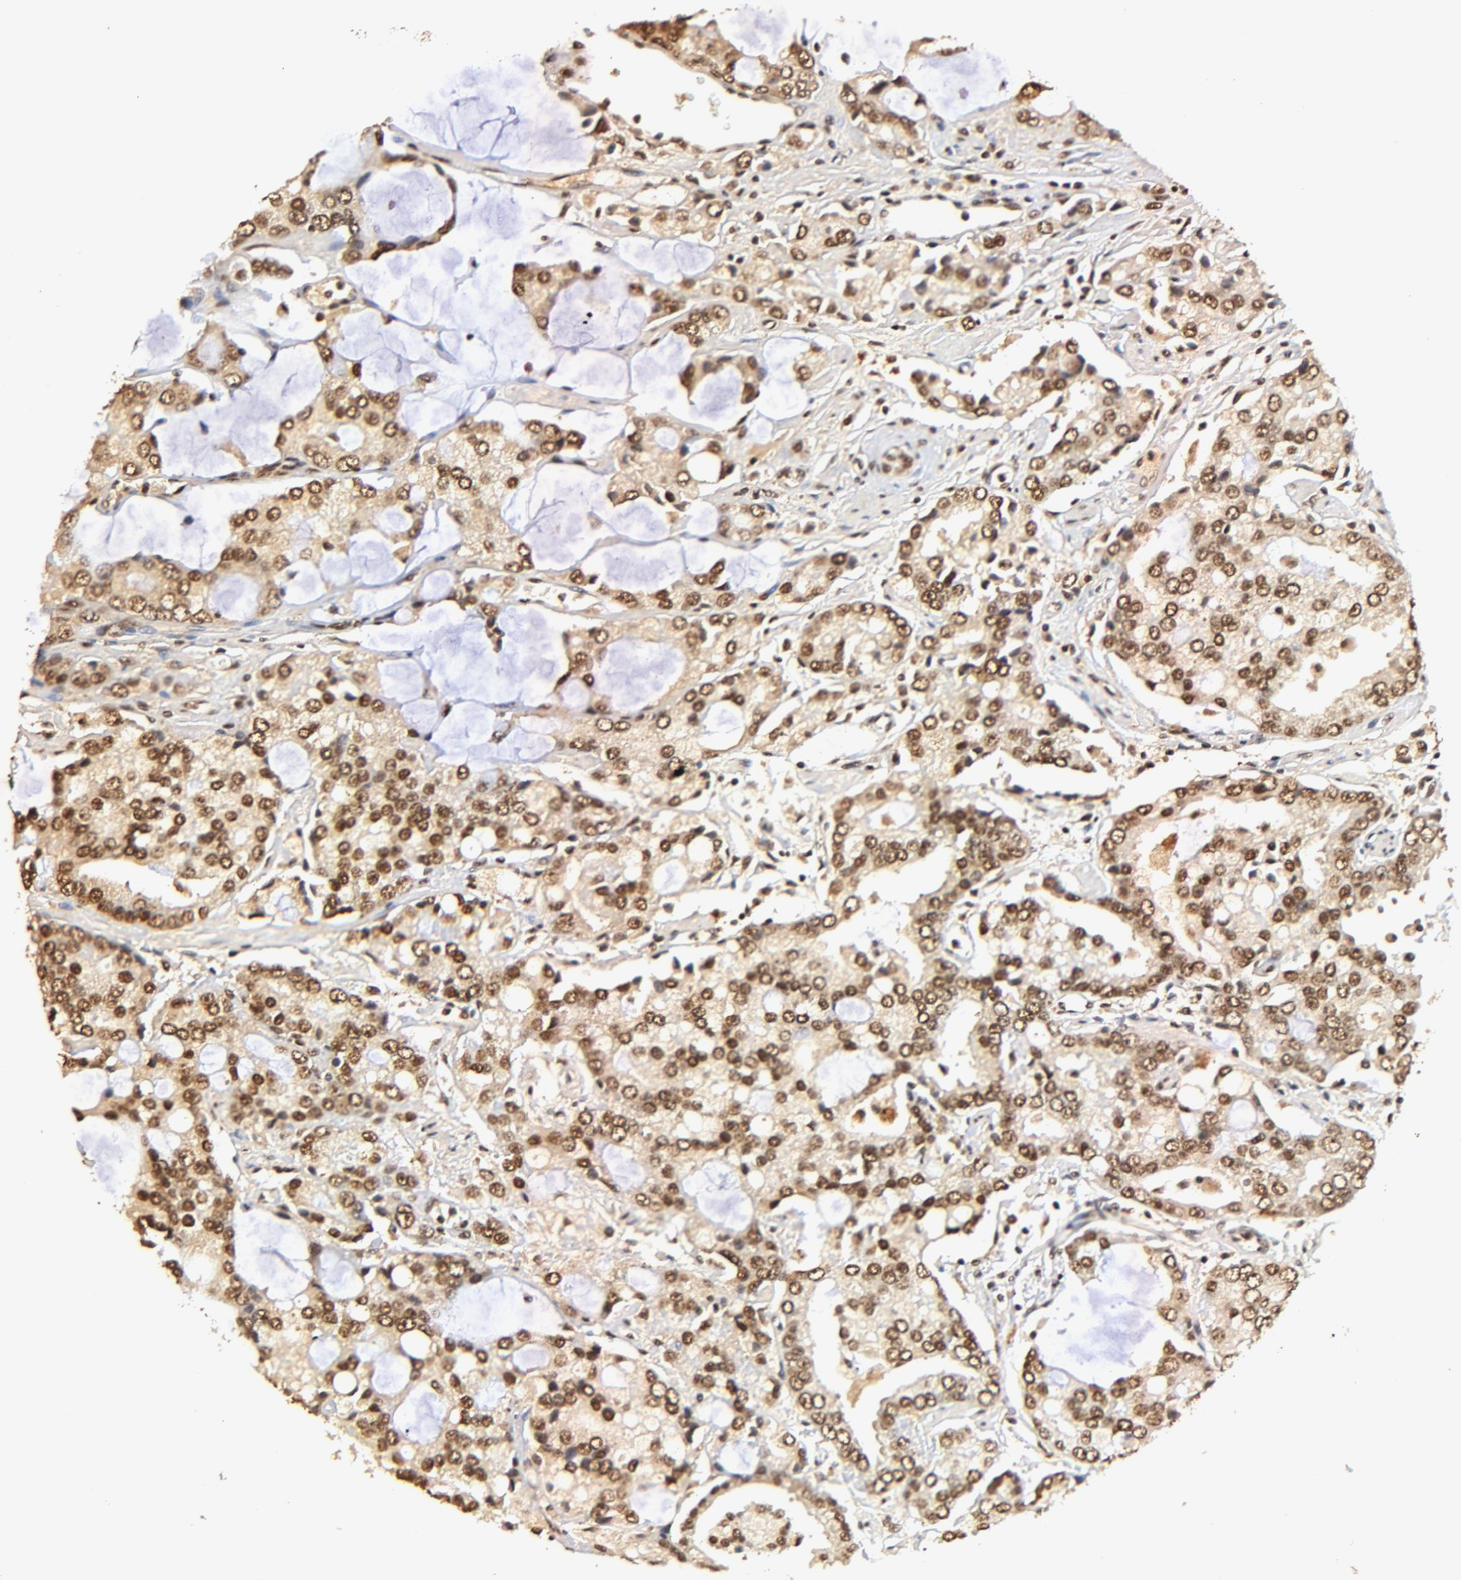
{"staining": {"intensity": "strong", "quantity": ">75%", "location": "nuclear"}, "tissue": "prostate cancer", "cell_type": "Tumor cells", "image_type": "cancer", "snomed": [{"axis": "morphology", "description": "Adenocarcinoma, High grade"}, {"axis": "topography", "description": "Prostate"}], "caption": "IHC (DAB (3,3'-diaminobenzidine)) staining of human adenocarcinoma (high-grade) (prostate) displays strong nuclear protein staining in about >75% of tumor cells.", "gene": "MED12", "patient": {"sex": "male", "age": 67}}